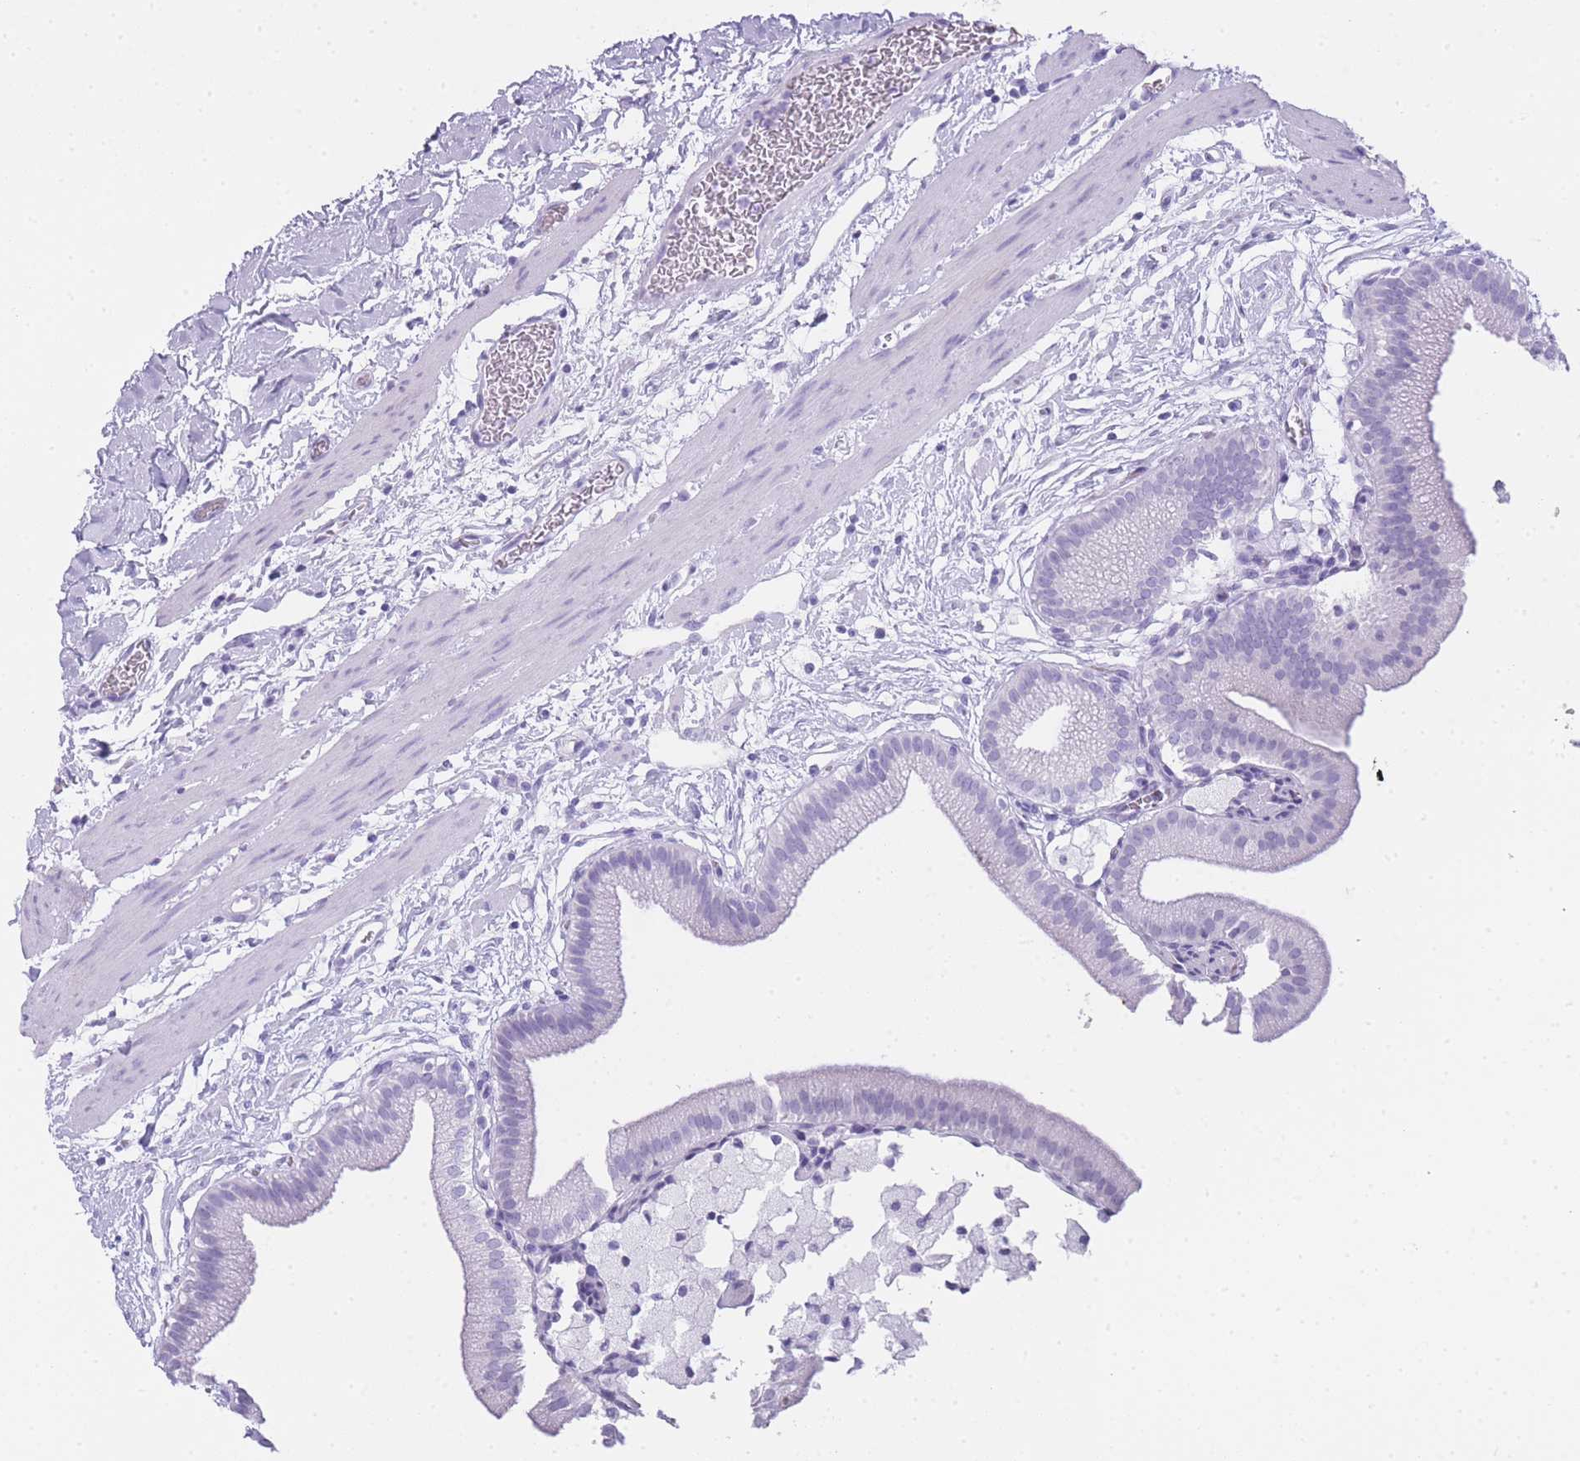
{"staining": {"intensity": "negative", "quantity": "none", "location": "none"}, "tissue": "gallbladder", "cell_type": "Glandular cells", "image_type": "normal", "snomed": [{"axis": "morphology", "description": "Normal tissue, NOS"}, {"axis": "topography", "description": "Gallbladder"}], "caption": "Glandular cells are negative for brown protein staining in unremarkable gallbladder. (IHC, brightfield microscopy, high magnification).", "gene": "INS", "patient": {"sex": "male", "age": 55}}